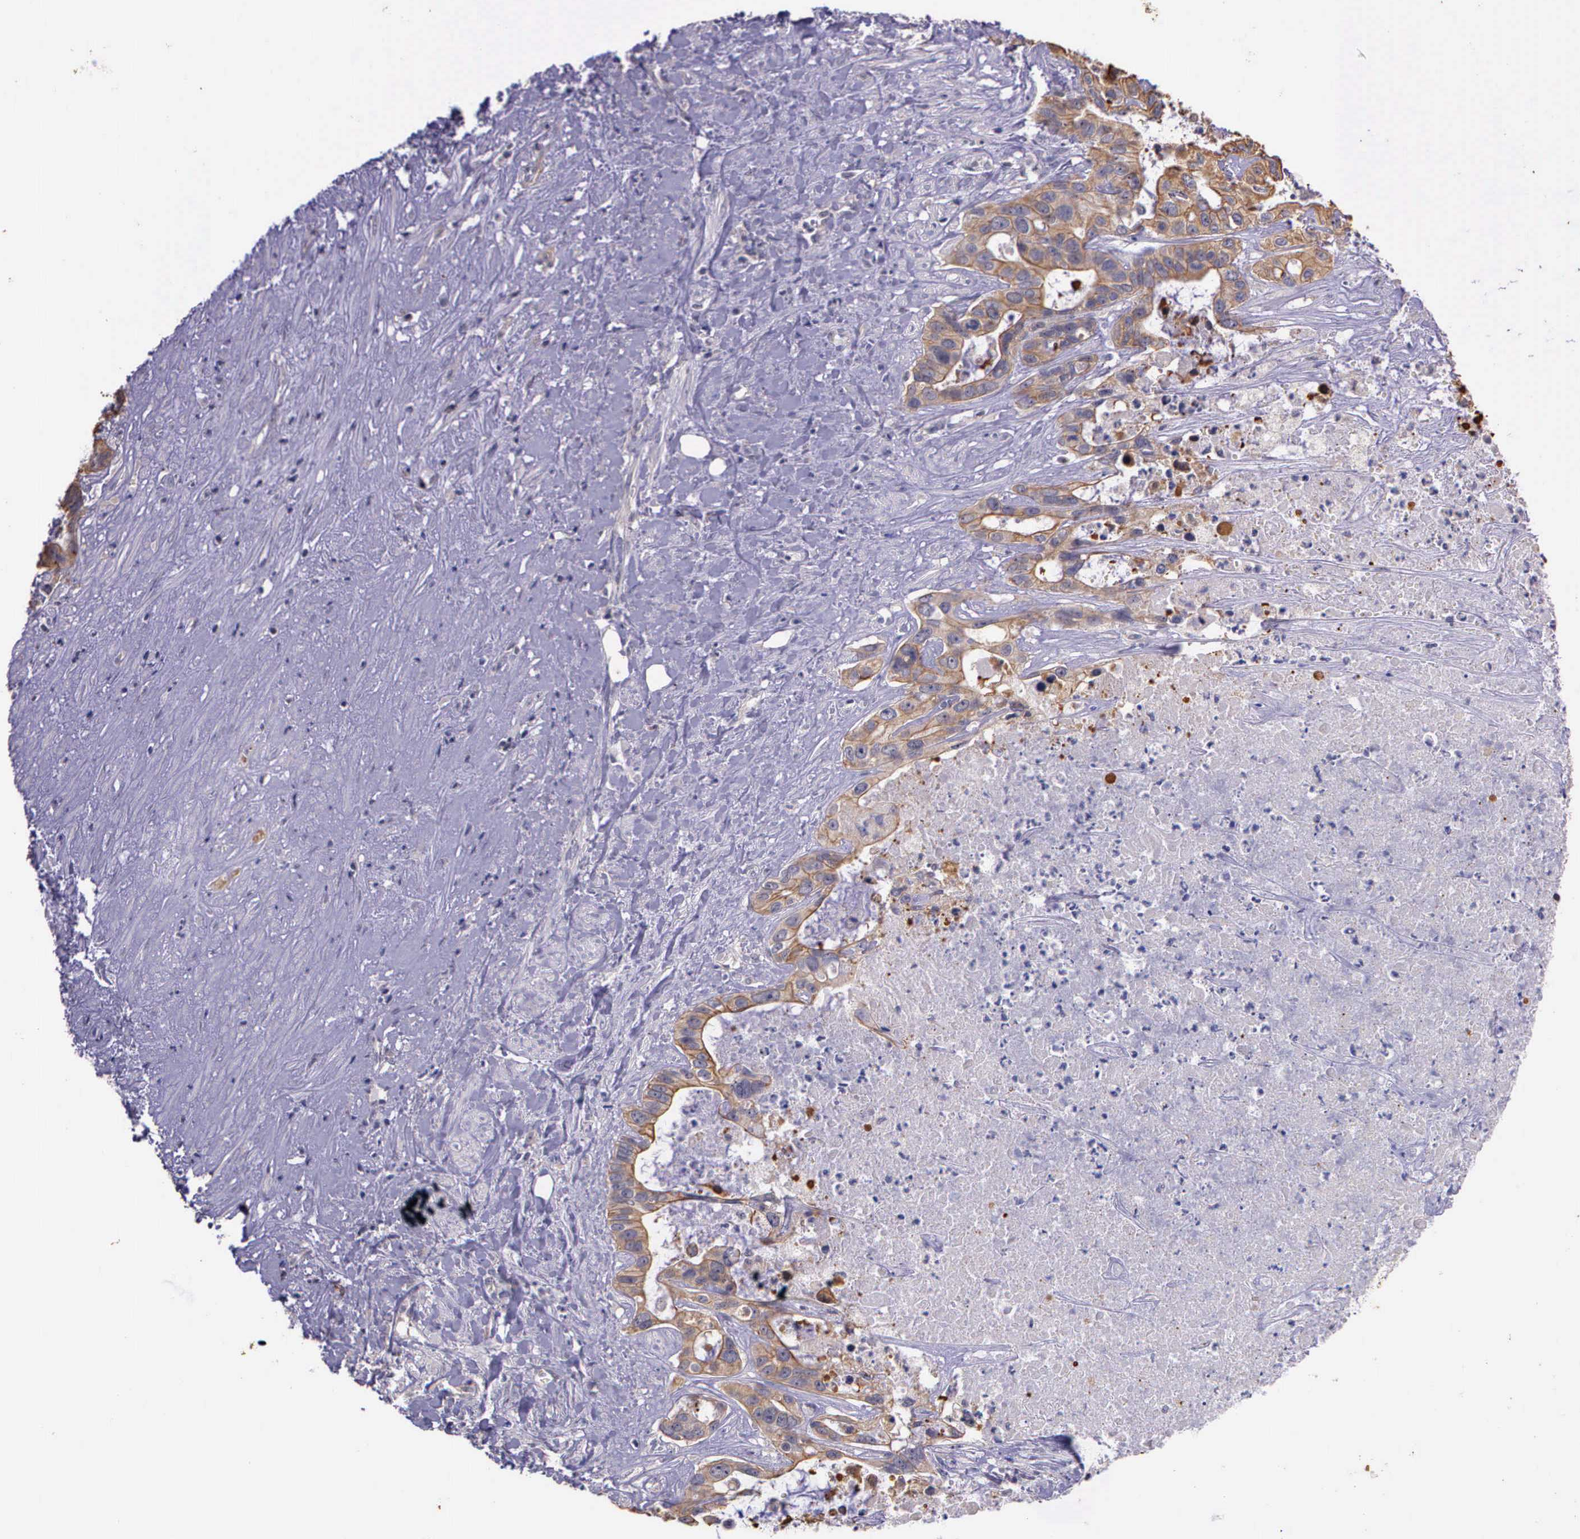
{"staining": {"intensity": "weak", "quantity": ">75%", "location": "cytoplasmic/membranous"}, "tissue": "liver cancer", "cell_type": "Tumor cells", "image_type": "cancer", "snomed": [{"axis": "morphology", "description": "Cholangiocarcinoma"}, {"axis": "topography", "description": "Liver"}], "caption": "IHC histopathology image of liver cancer stained for a protein (brown), which reveals low levels of weak cytoplasmic/membranous staining in approximately >75% of tumor cells.", "gene": "IGBP1", "patient": {"sex": "female", "age": 65}}